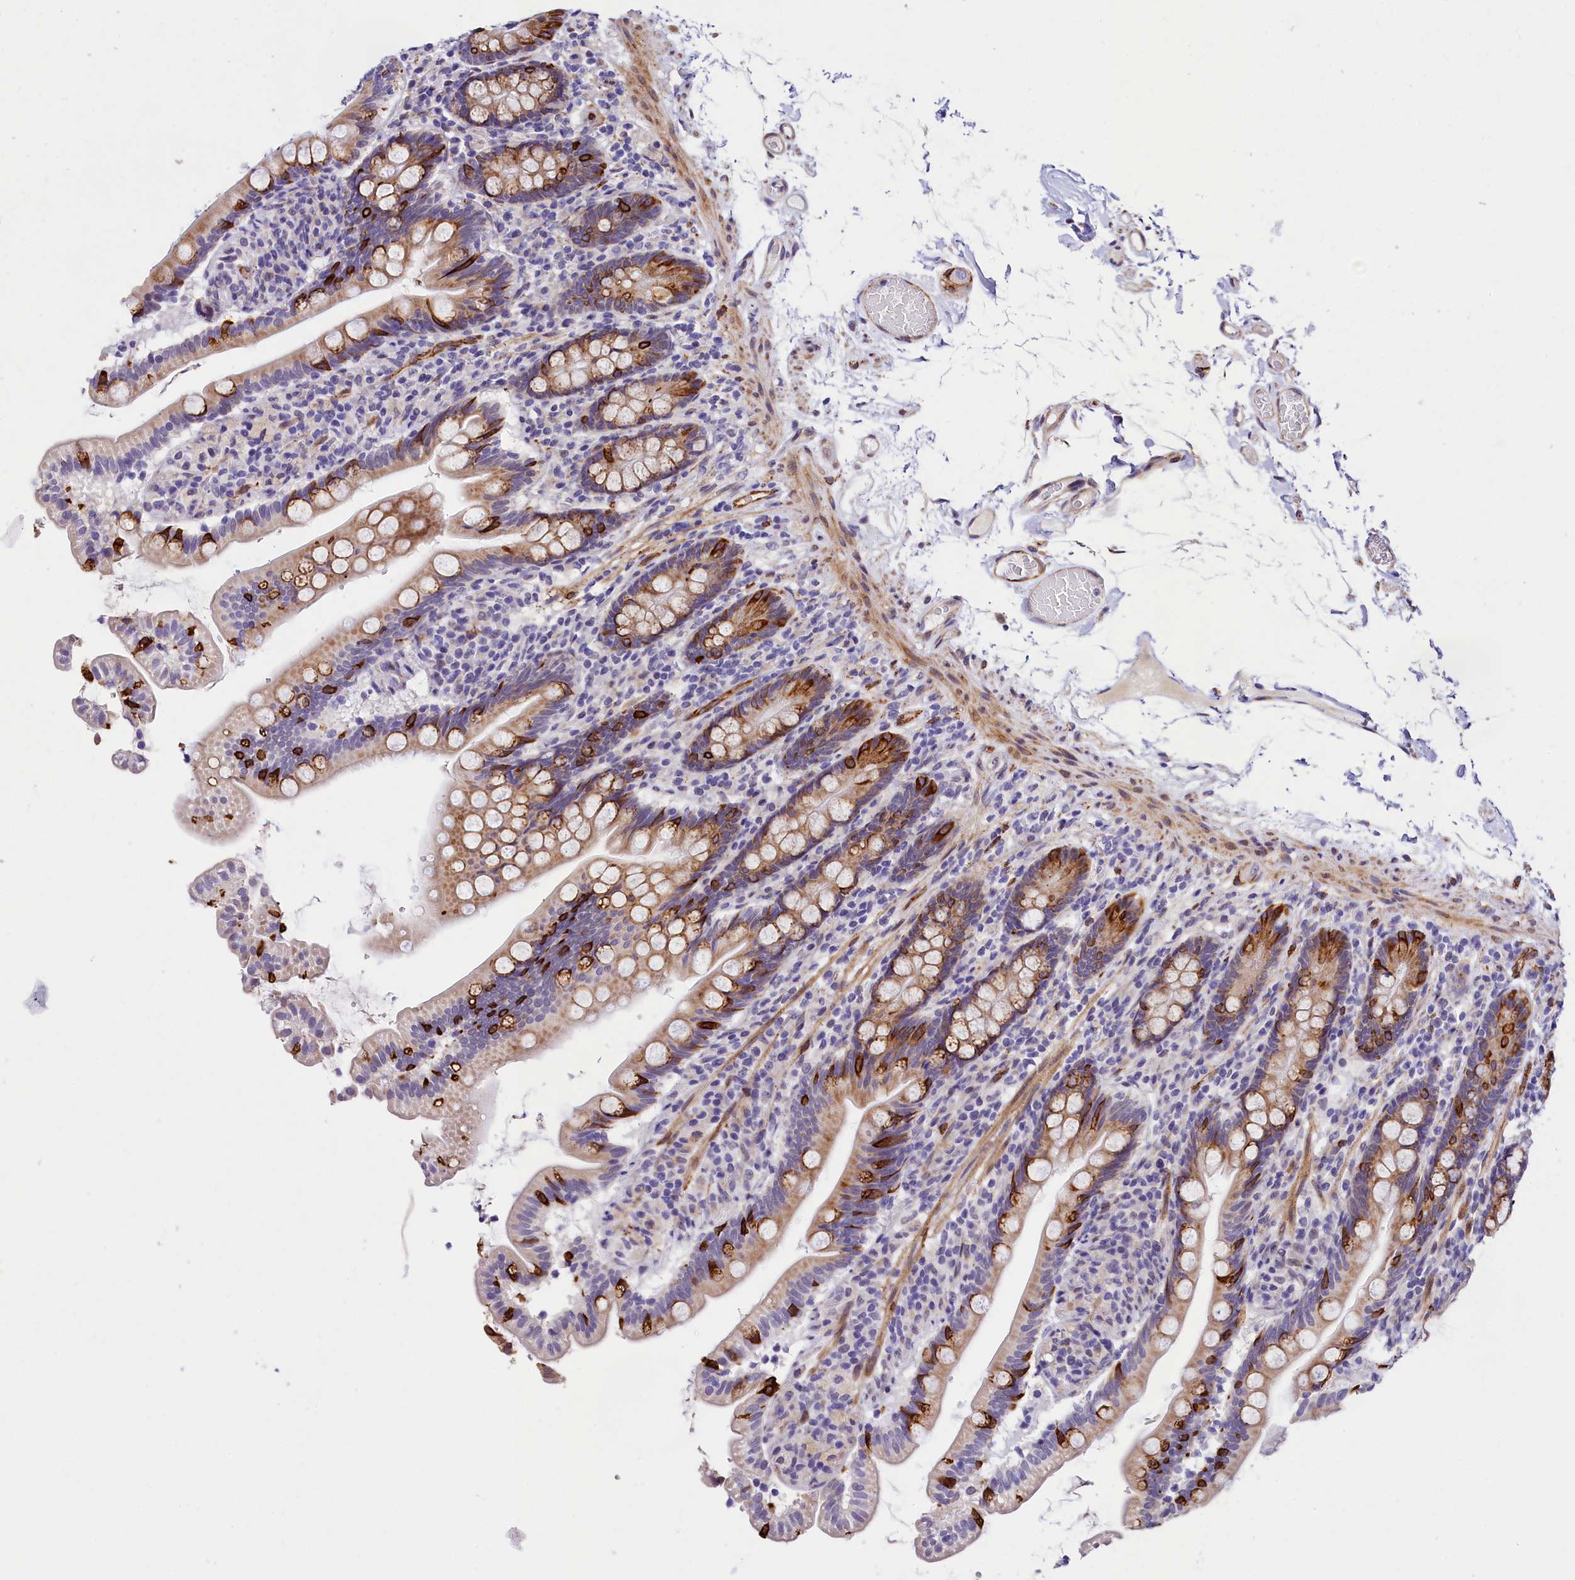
{"staining": {"intensity": "moderate", "quantity": ">75%", "location": "cytoplasmic/membranous"}, "tissue": "small intestine", "cell_type": "Glandular cells", "image_type": "normal", "snomed": [{"axis": "morphology", "description": "Normal tissue, NOS"}, {"axis": "topography", "description": "Small intestine"}], "caption": "The histopathology image demonstrates staining of benign small intestine, revealing moderate cytoplasmic/membranous protein expression (brown color) within glandular cells.", "gene": "ITGA1", "patient": {"sex": "female", "age": 64}}